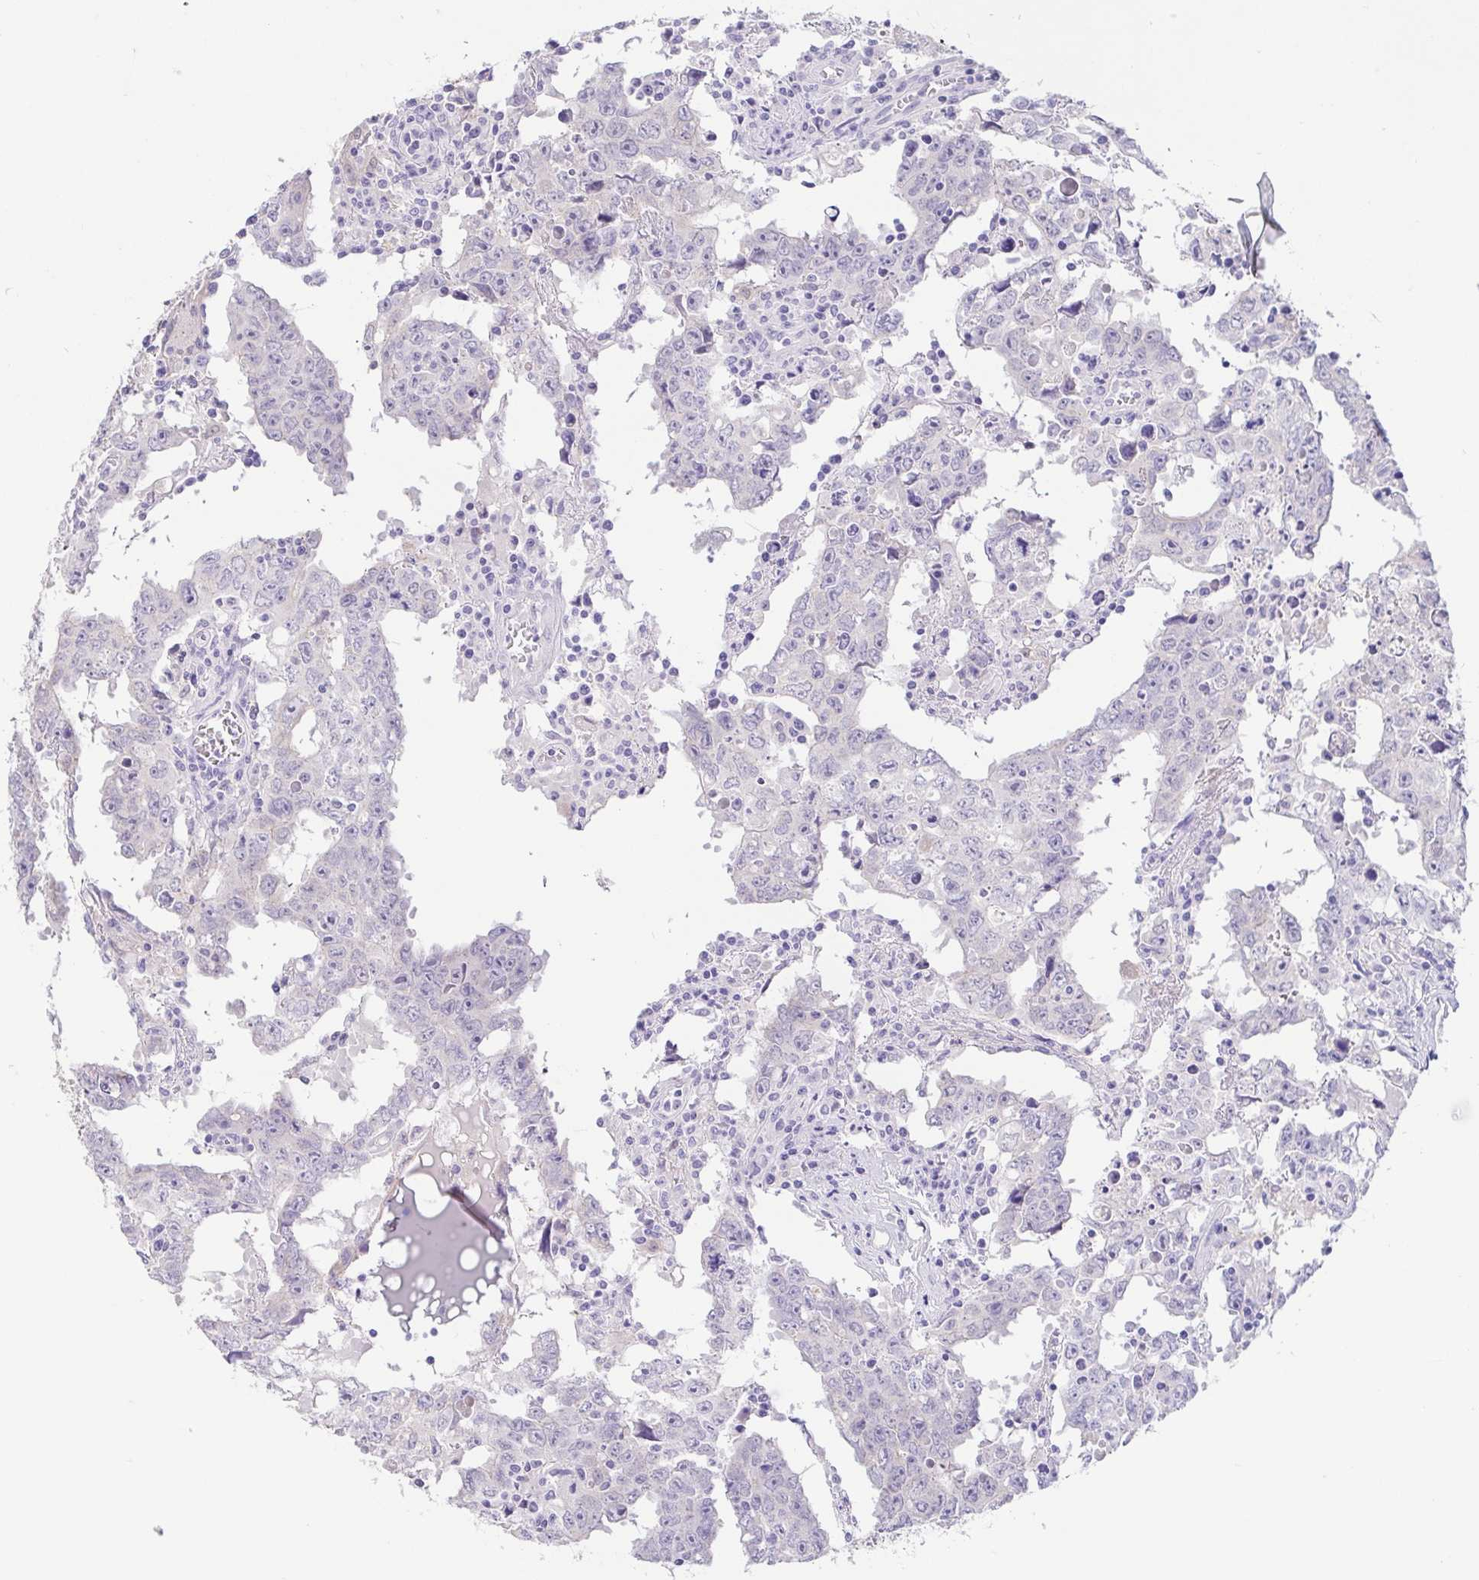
{"staining": {"intensity": "negative", "quantity": "none", "location": "none"}, "tissue": "testis cancer", "cell_type": "Tumor cells", "image_type": "cancer", "snomed": [{"axis": "morphology", "description": "Carcinoma, Embryonal, NOS"}, {"axis": "topography", "description": "Testis"}], "caption": "Tumor cells show no significant protein staining in testis cancer (embryonal carcinoma). (DAB (3,3'-diaminobenzidine) immunohistochemistry with hematoxylin counter stain).", "gene": "FABP3", "patient": {"sex": "male", "age": 22}}